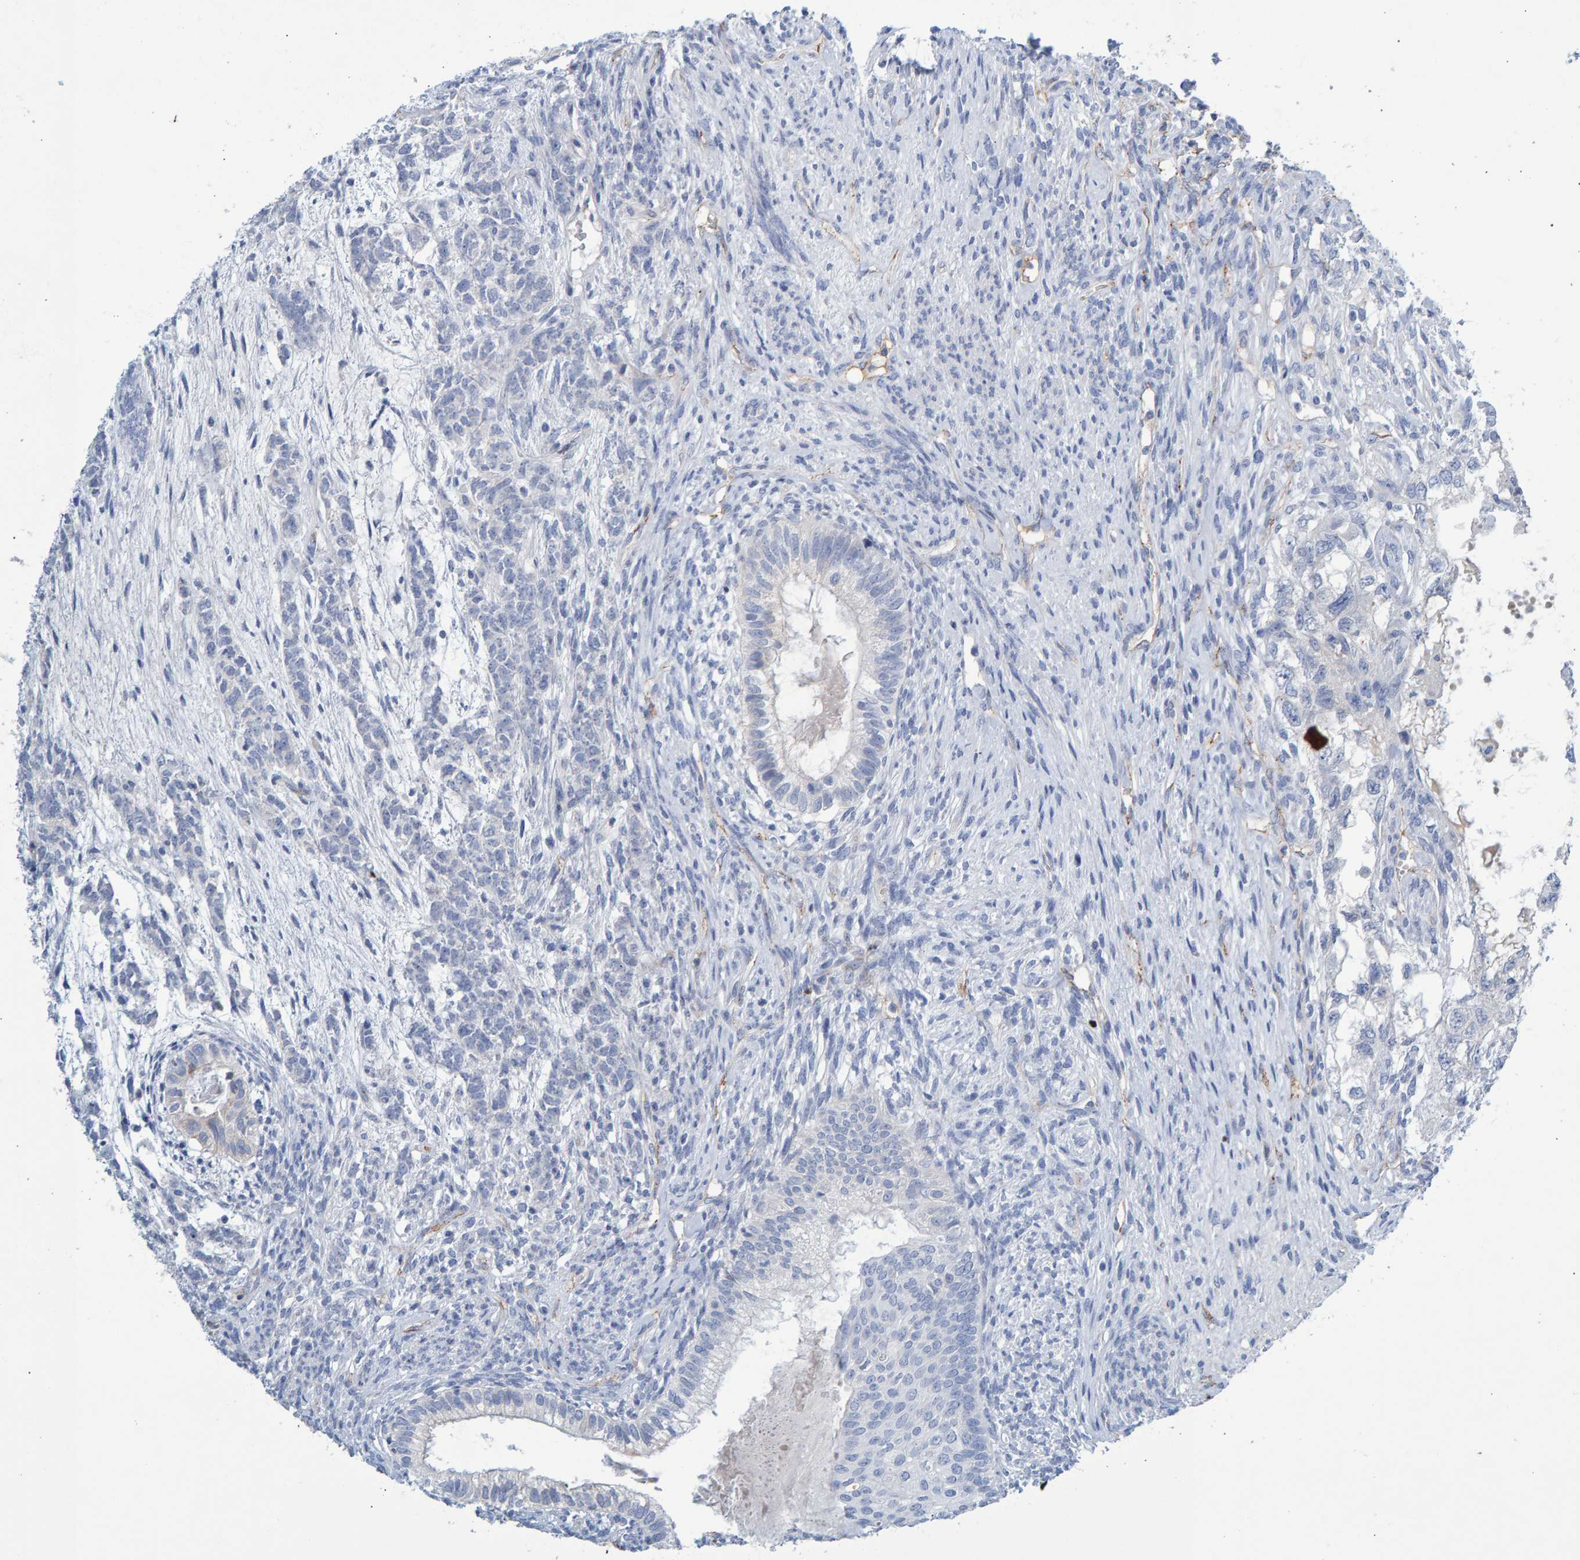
{"staining": {"intensity": "negative", "quantity": "none", "location": "none"}, "tissue": "testis cancer", "cell_type": "Tumor cells", "image_type": "cancer", "snomed": [{"axis": "morphology", "description": "Seminoma, NOS"}, {"axis": "topography", "description": "Testis"}], "caption": "Immunohistochemical staining of human testis cancer (seminoma) demonstrates no significant positivity in tumor cells.", "gene": "SLC34A3", "patient": {"sex": "male", "age": 28}}